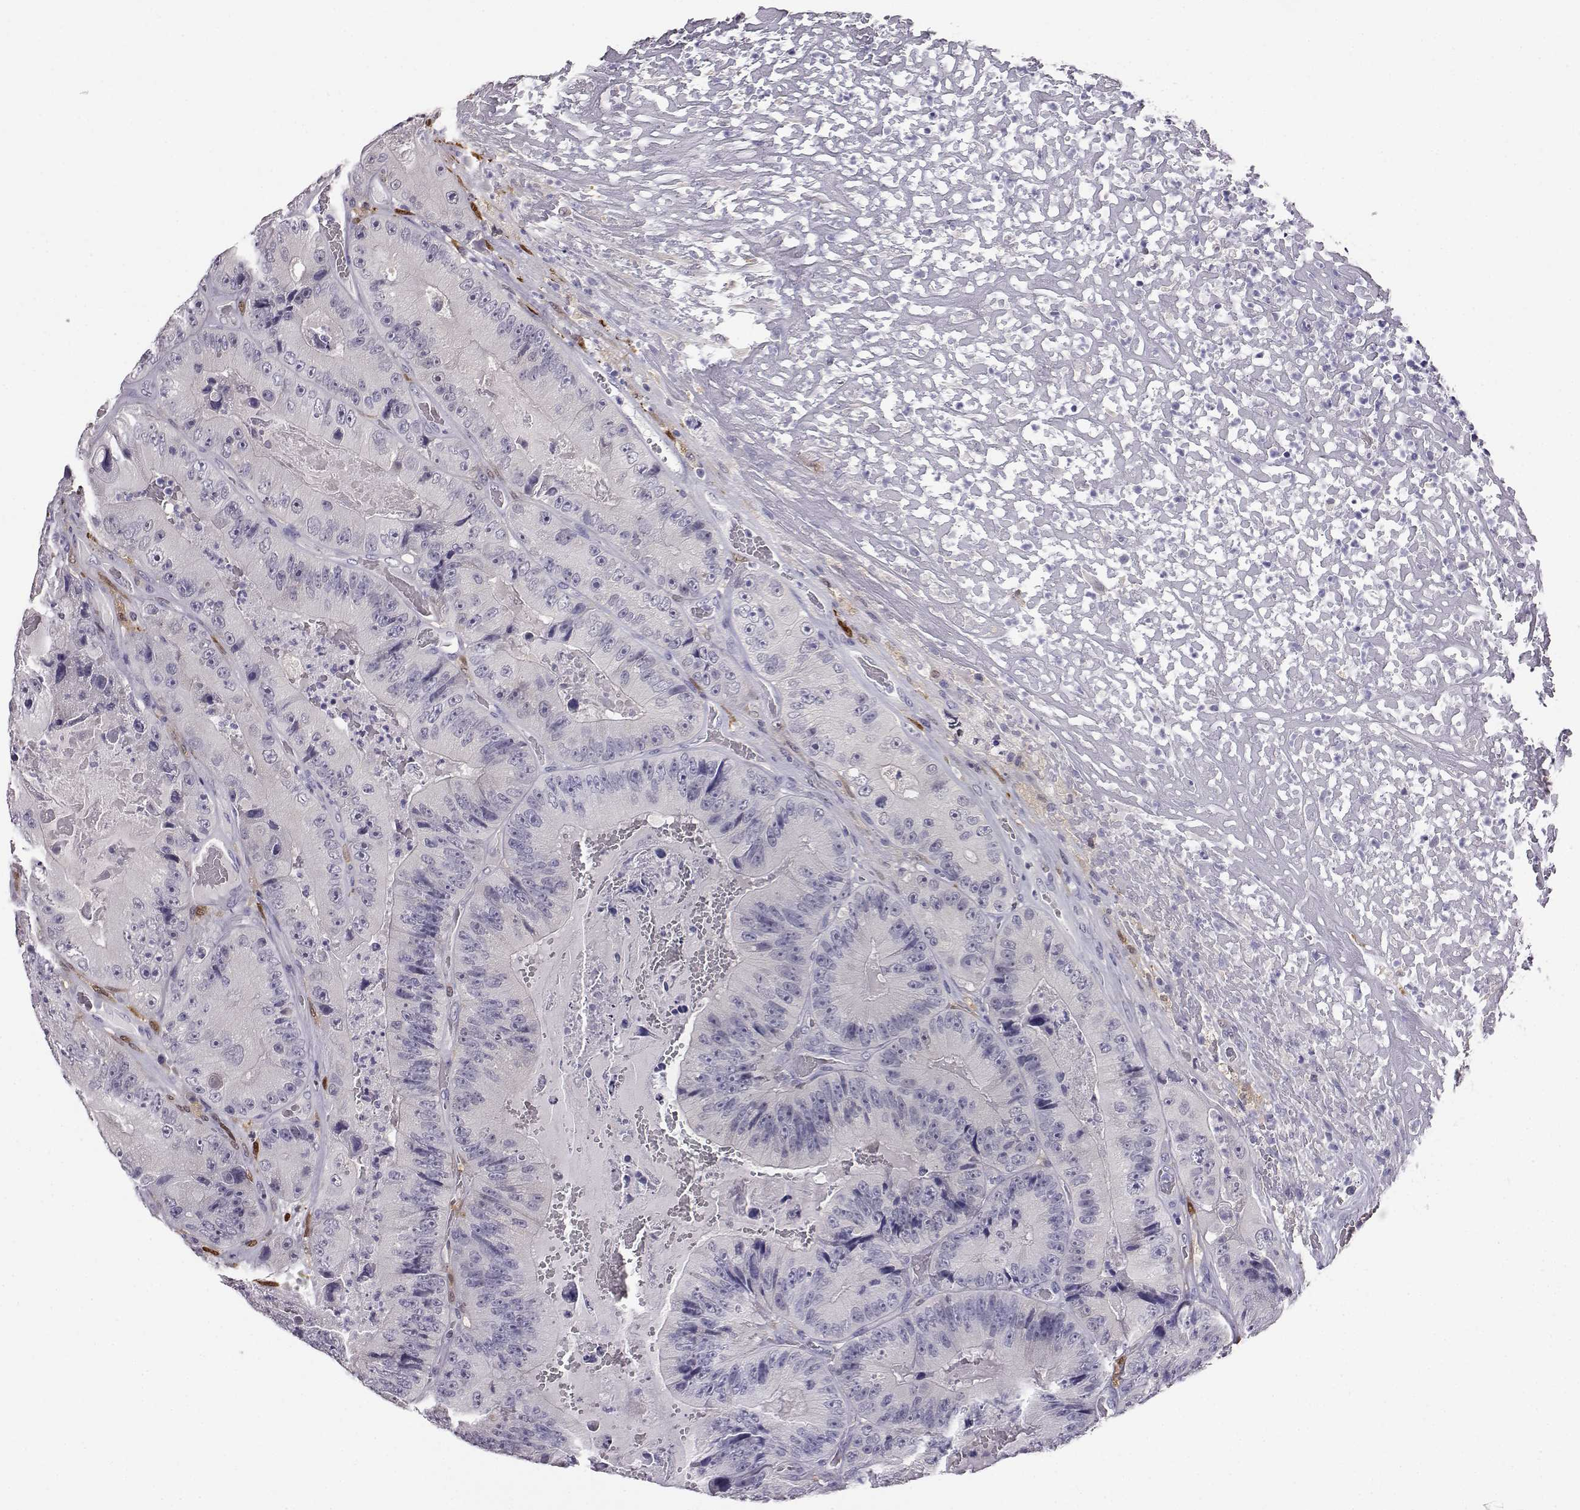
{"staining": {"intensity": "negative", "quantity": "none", "location": "none"}, "tissue": "colorectal cancer", "cell_type": "Tumor cells", "image_type": "cancer", "snomed": [{"axis": "morphology", "description": "Adenocarcinoma, NOS"}, {"axis": "topography", "description": "Colon"}], "caption": "A photomicrograph of colorectal adenocarcinoma stained for a protein reveals no brown staining in tumor cells.", "gene": "AKR1B1", "patient": {"sex": "female", "age": 86}}